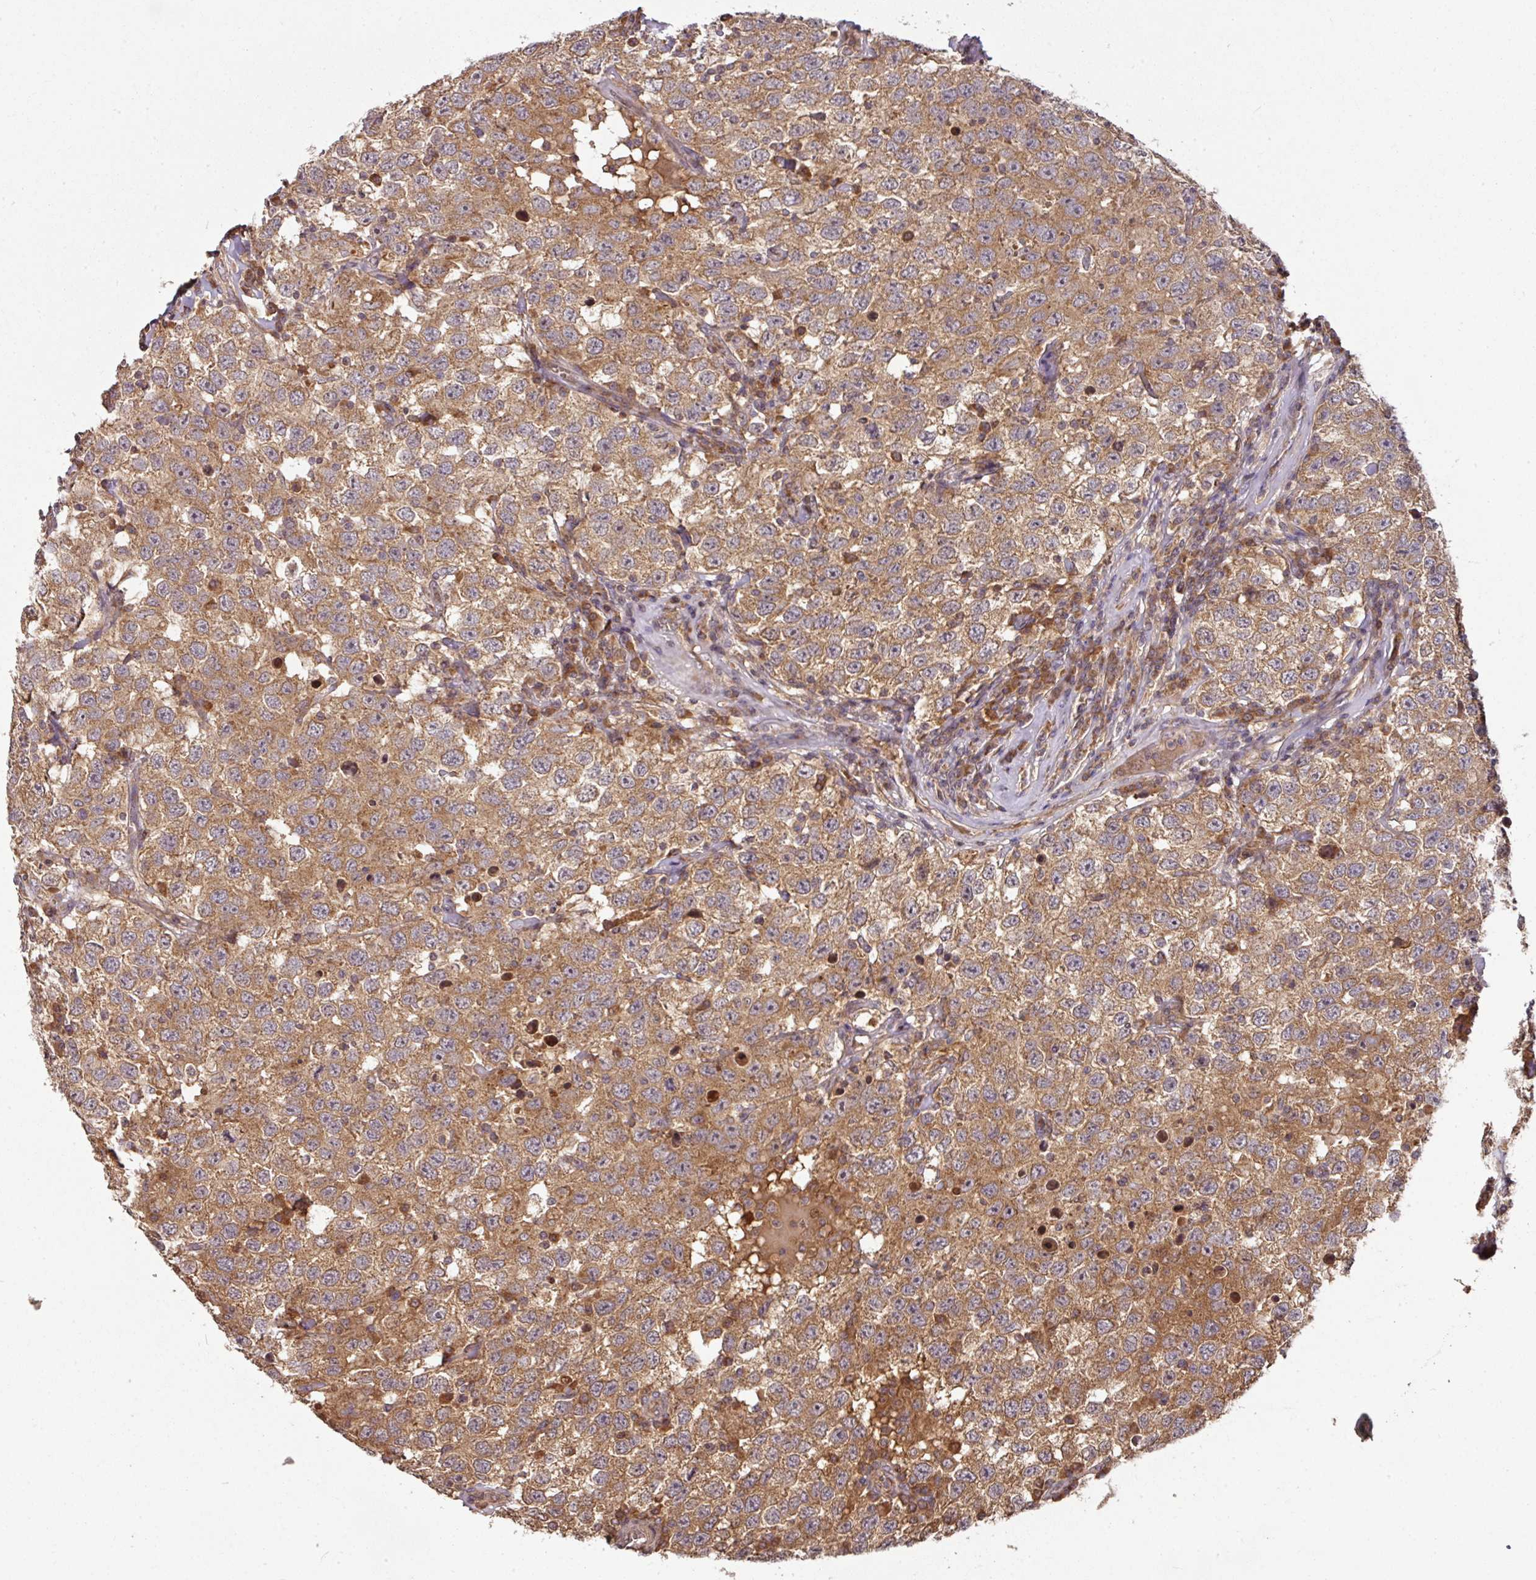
{"staining": {"intensity": "moderate", "quantity": ">75%", "location": "cytoplasmic/membranous"}, "tissue": "testis cancer", "cell_type": "Tumor cells", "image_type": "cancer", "snomed": [{"axis": "morphology", "description": "Seminoma, NOS"}, {"axis": "topography", "description": "Testis"}], "caption": "The micrograph displays staining of seminoma (testis), revealing moderate cytoplasmic/membranous protein staining (brown color) within tumor cells. Nuclei are stained in blue.", "gene": "MRRF", "patient": {"sex": "male", "age": 41}}